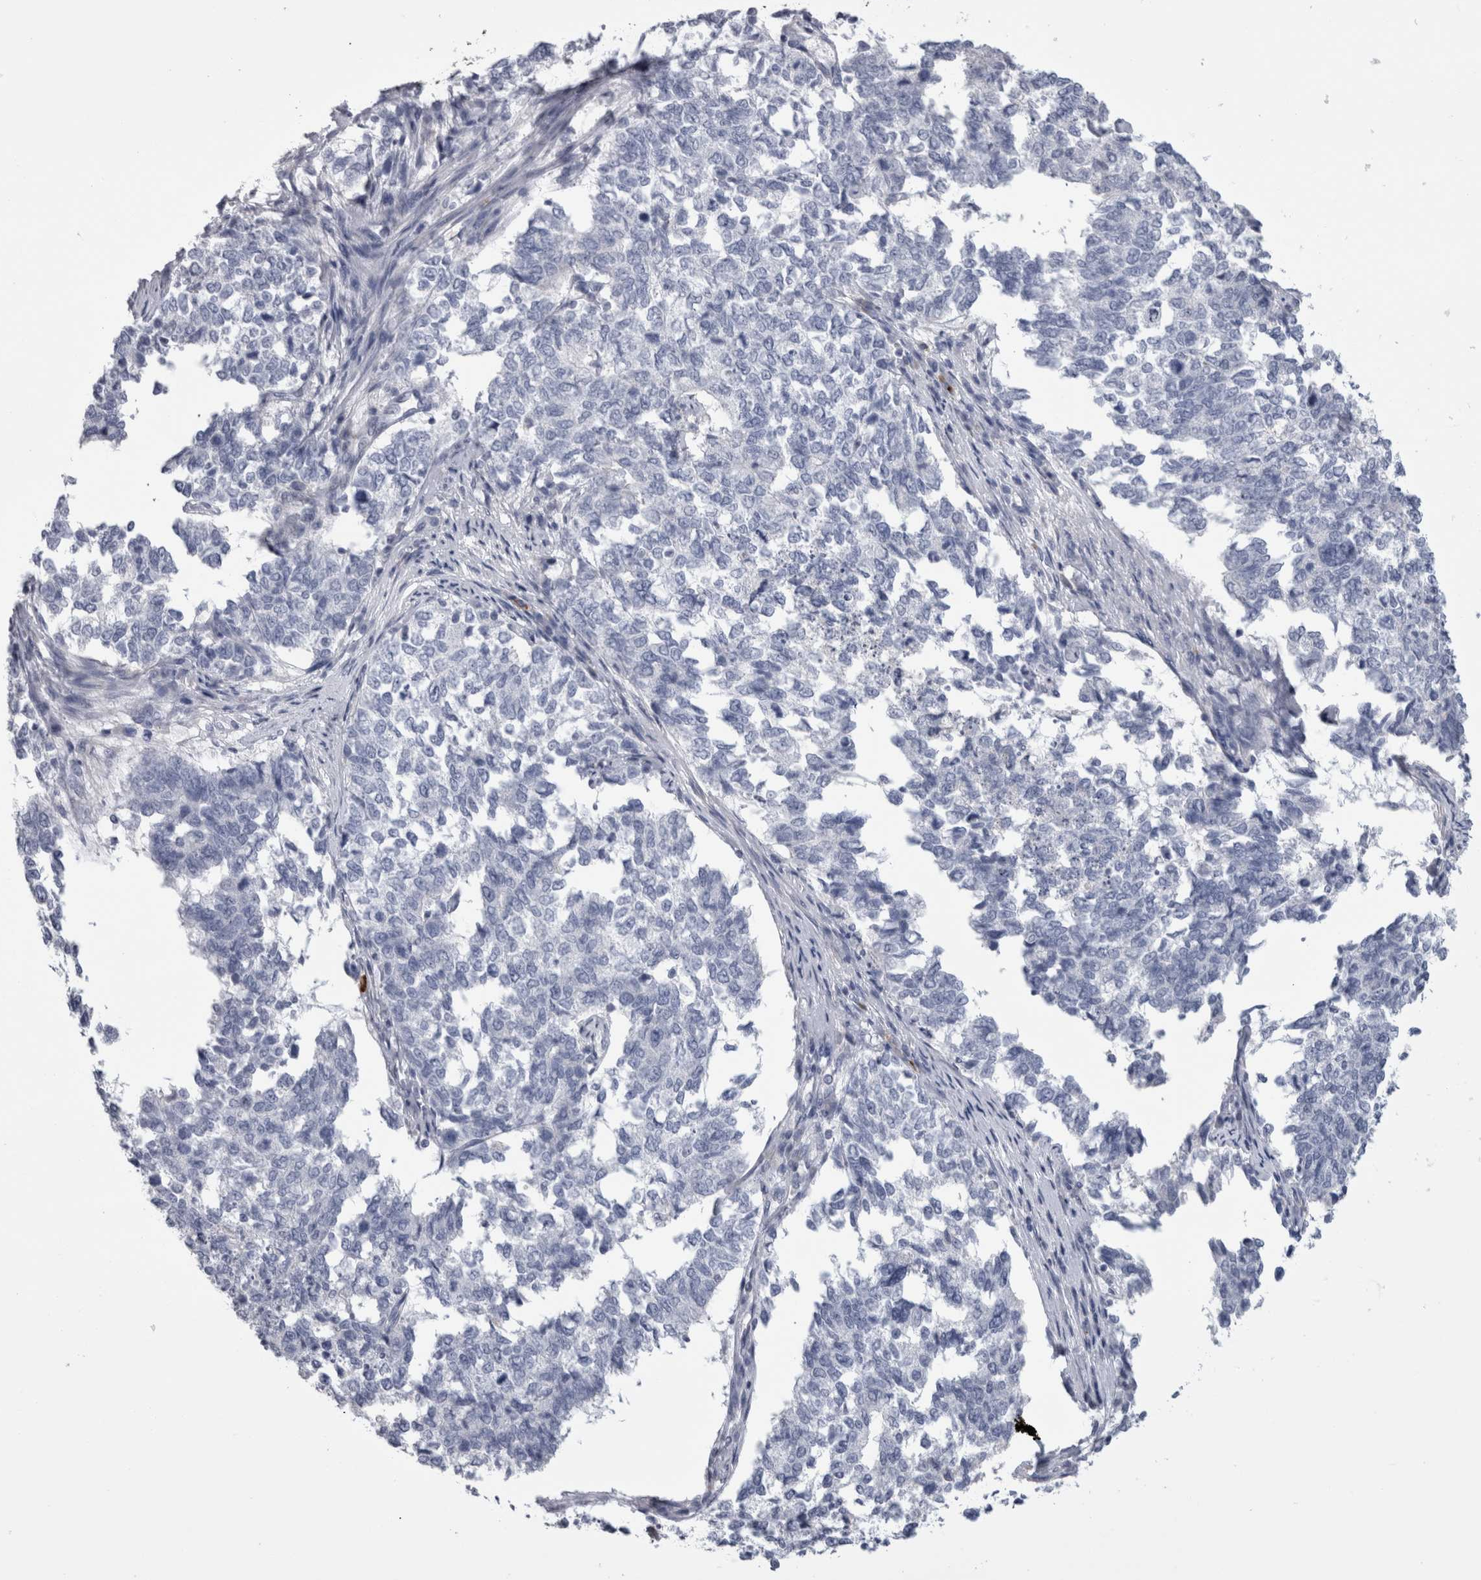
{"staining": {"intensity": "negative", "quantity": "none", "location": "none"}, "tissue": "cervical cancer", "cell_type": "Tumor cells", "image_type": "cancer", "snomed": [{"axis": "morphology", "description": "Squamous cell carcinoma, NOS"}, {"axis": "topography", "description": "Cervix"}], "caption": "Immunohistochemical staining of squamous cell carcinoma (cervical) shows no significant expression in tumor cells.", "gene": "IL33", "patient": {"sex": "female", "age": 63}}